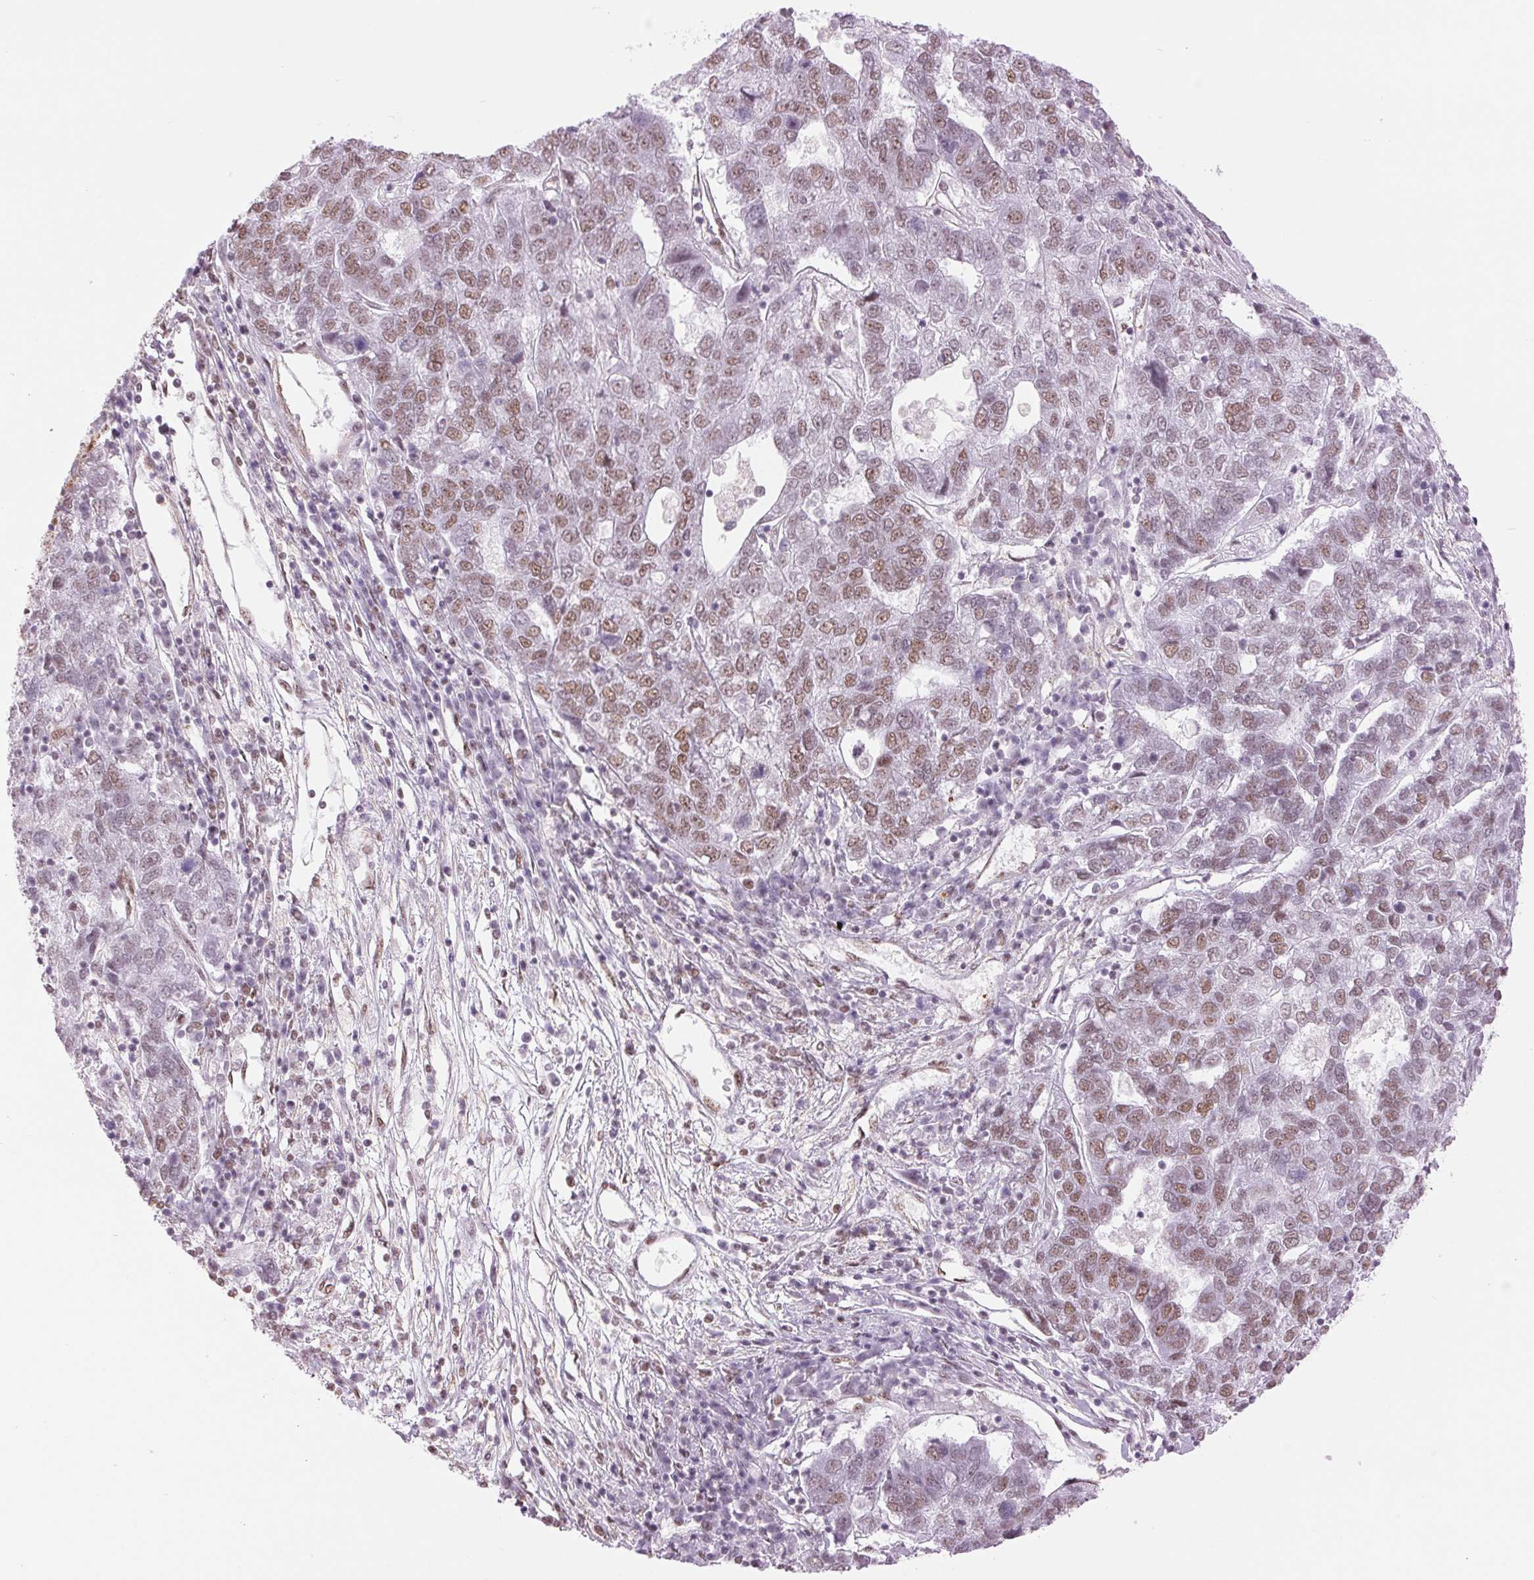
{"staining": {"intensity": "weak", "quantity": ">75%", "location": "nuclear"}, "tissue": "pancreatic cancer", "cell_type": "Tumor cells", "image_type": "cancer", "snomed": [{"axis": "morphology", "description": "Adenocarcinoma, NOS"}, {"axis": "topography", "description": "Pancreas"}], "caption": "Weak nuclear positivity for a protein is seen in about >75% of tumor cells of pancreatic cancer (adenocarcinoma) using immunohistochemistry.", "gene": "ZFR2", "patient": {"sex": "female", "age": 61}}